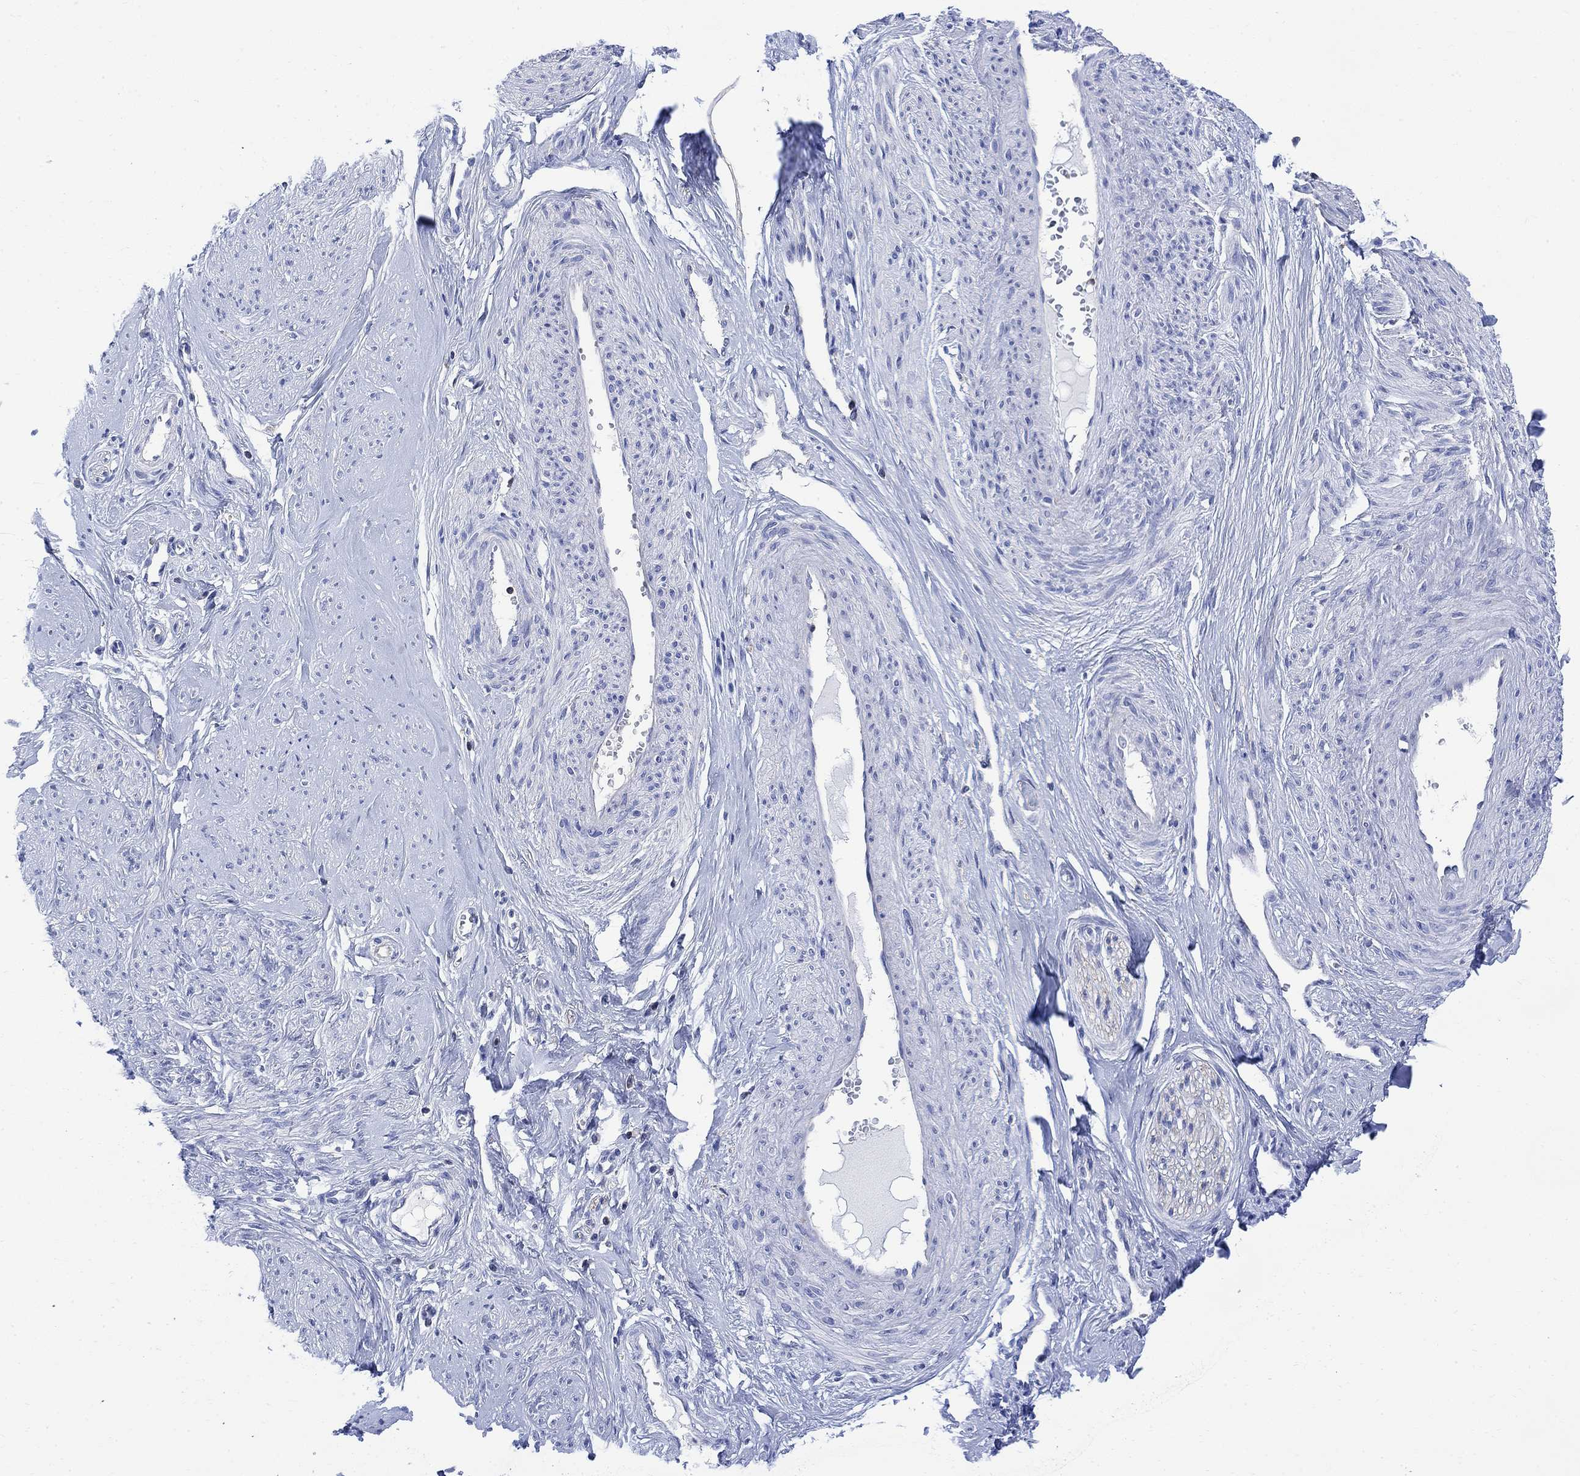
{"staining": {"intensity": "negative", "quantity": "none", "location": "none"}, "tissue": "smooth muscle", "cell_type": "Smooth muscle cells", "image_type": "normal", "snomed": [{"axis": "morphology", "description": "Normal tissue, NOS"}, {"axis": "topography", "description": "Smooth muscle"}], "caption": "High power microscopy micrograph of an immunohistochemistry (IHC) micrograph of benign smooth muscle, revealing no significant expression in smooth muscle cells. Brightfield microscopy of immunohistochemistry (IHC) stained with DAB (3,3'-diaminobenzidine) (brown) and hematoxylin (blue), captured at high magnification.", "gene": "ARSK", "patient": {"sex": "female", "age": 48}}